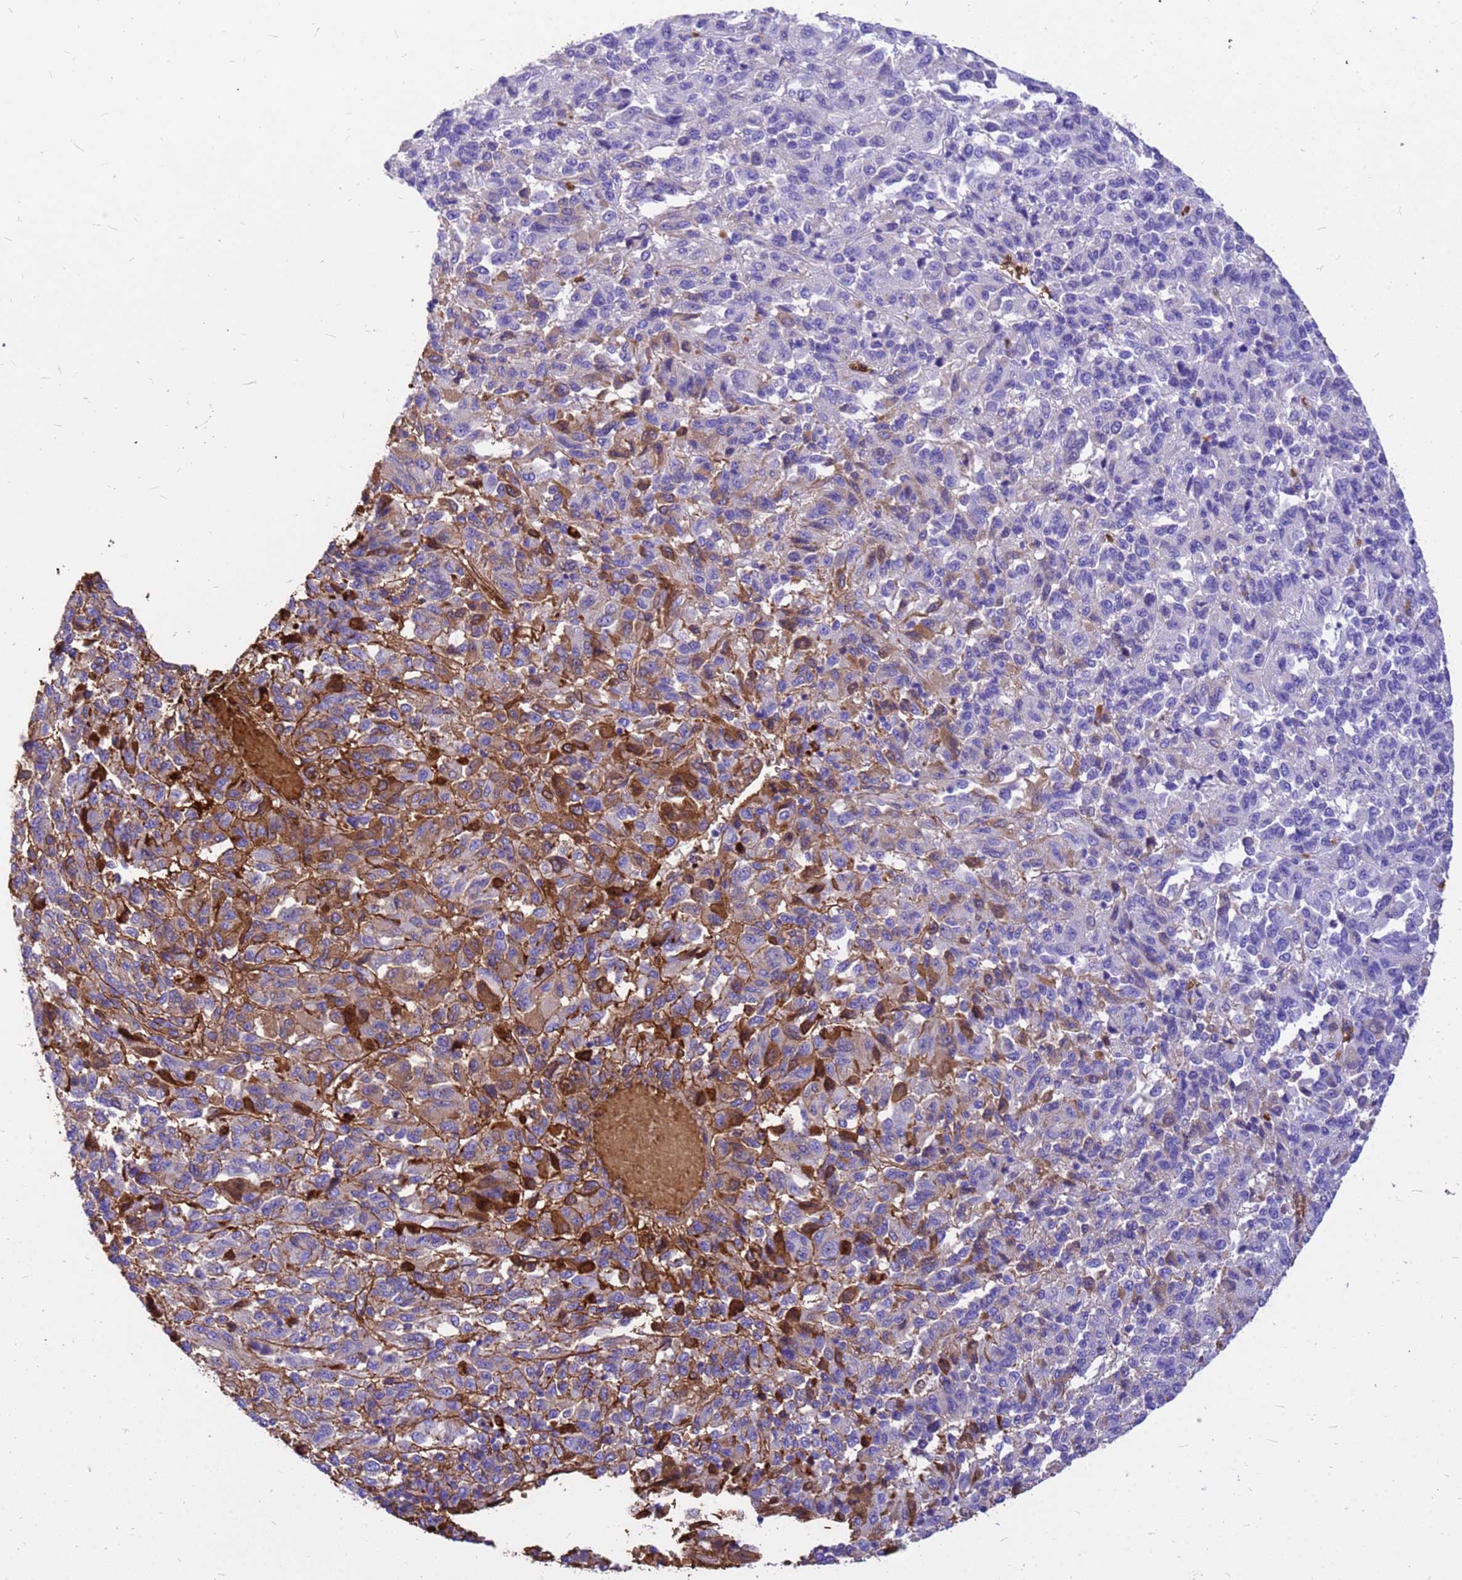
{"staining": {"intensity": "moderate", "quantity": "<25%", "location": "cytoplasmic/membranous"}, "tissue": "melanoma", "cell_type": "Tumor cells", "image_type": "cancer", "snomed": [{"axis": "morphology", "description": "Malignant melanoma, Metastatic site"}, {"axis": "topography", "description": "Lung"}], "caption": "This is an image of immunohistochemistry staining of malignant melanoma (metastatic site), which shows moderate positivity in the cytoplasmic/membranous of tumor cells.", "gene": "HBA2", "patient": {"sex": "male", "age": 64}}